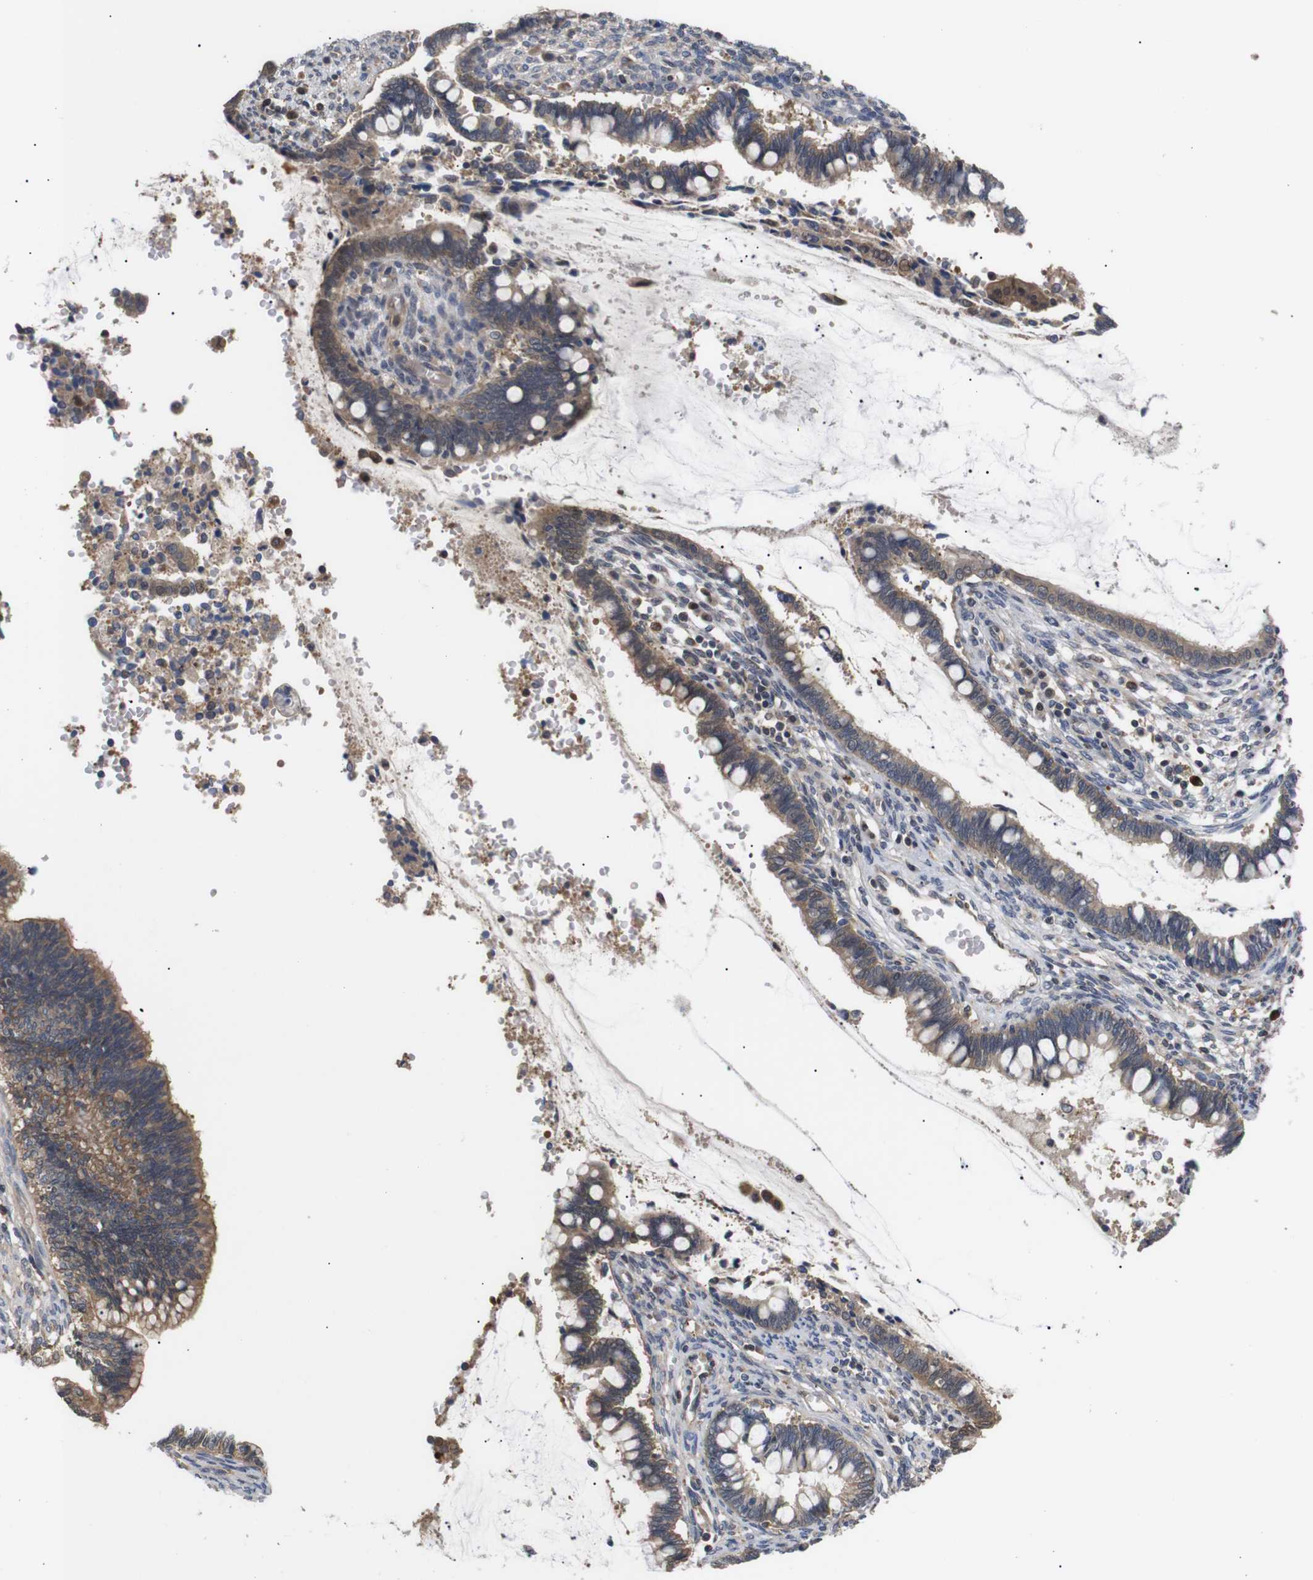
{"staining": {"intensity": "moderate", "quantity": ">75%", "location": "cytoplasmic/membranous"}, "tissue": "cervical cancer", "cell_type": "Tumor cells", "image_type": "cancer", "snomed": [{"axis": "morphology", "description": "Adenocarcinoma, NOS"}, {"axis": "topography", "description": "Cervix"}], "caption": "Immunohistochemistry of cervical cancer (adenocarcinoma) reveals medium levels of moderate cytoplasmic/membranous expression in approximately >75% of tumor cells.", "gene": "DDR1", "patient": {"sex": "female", "age": 44}}